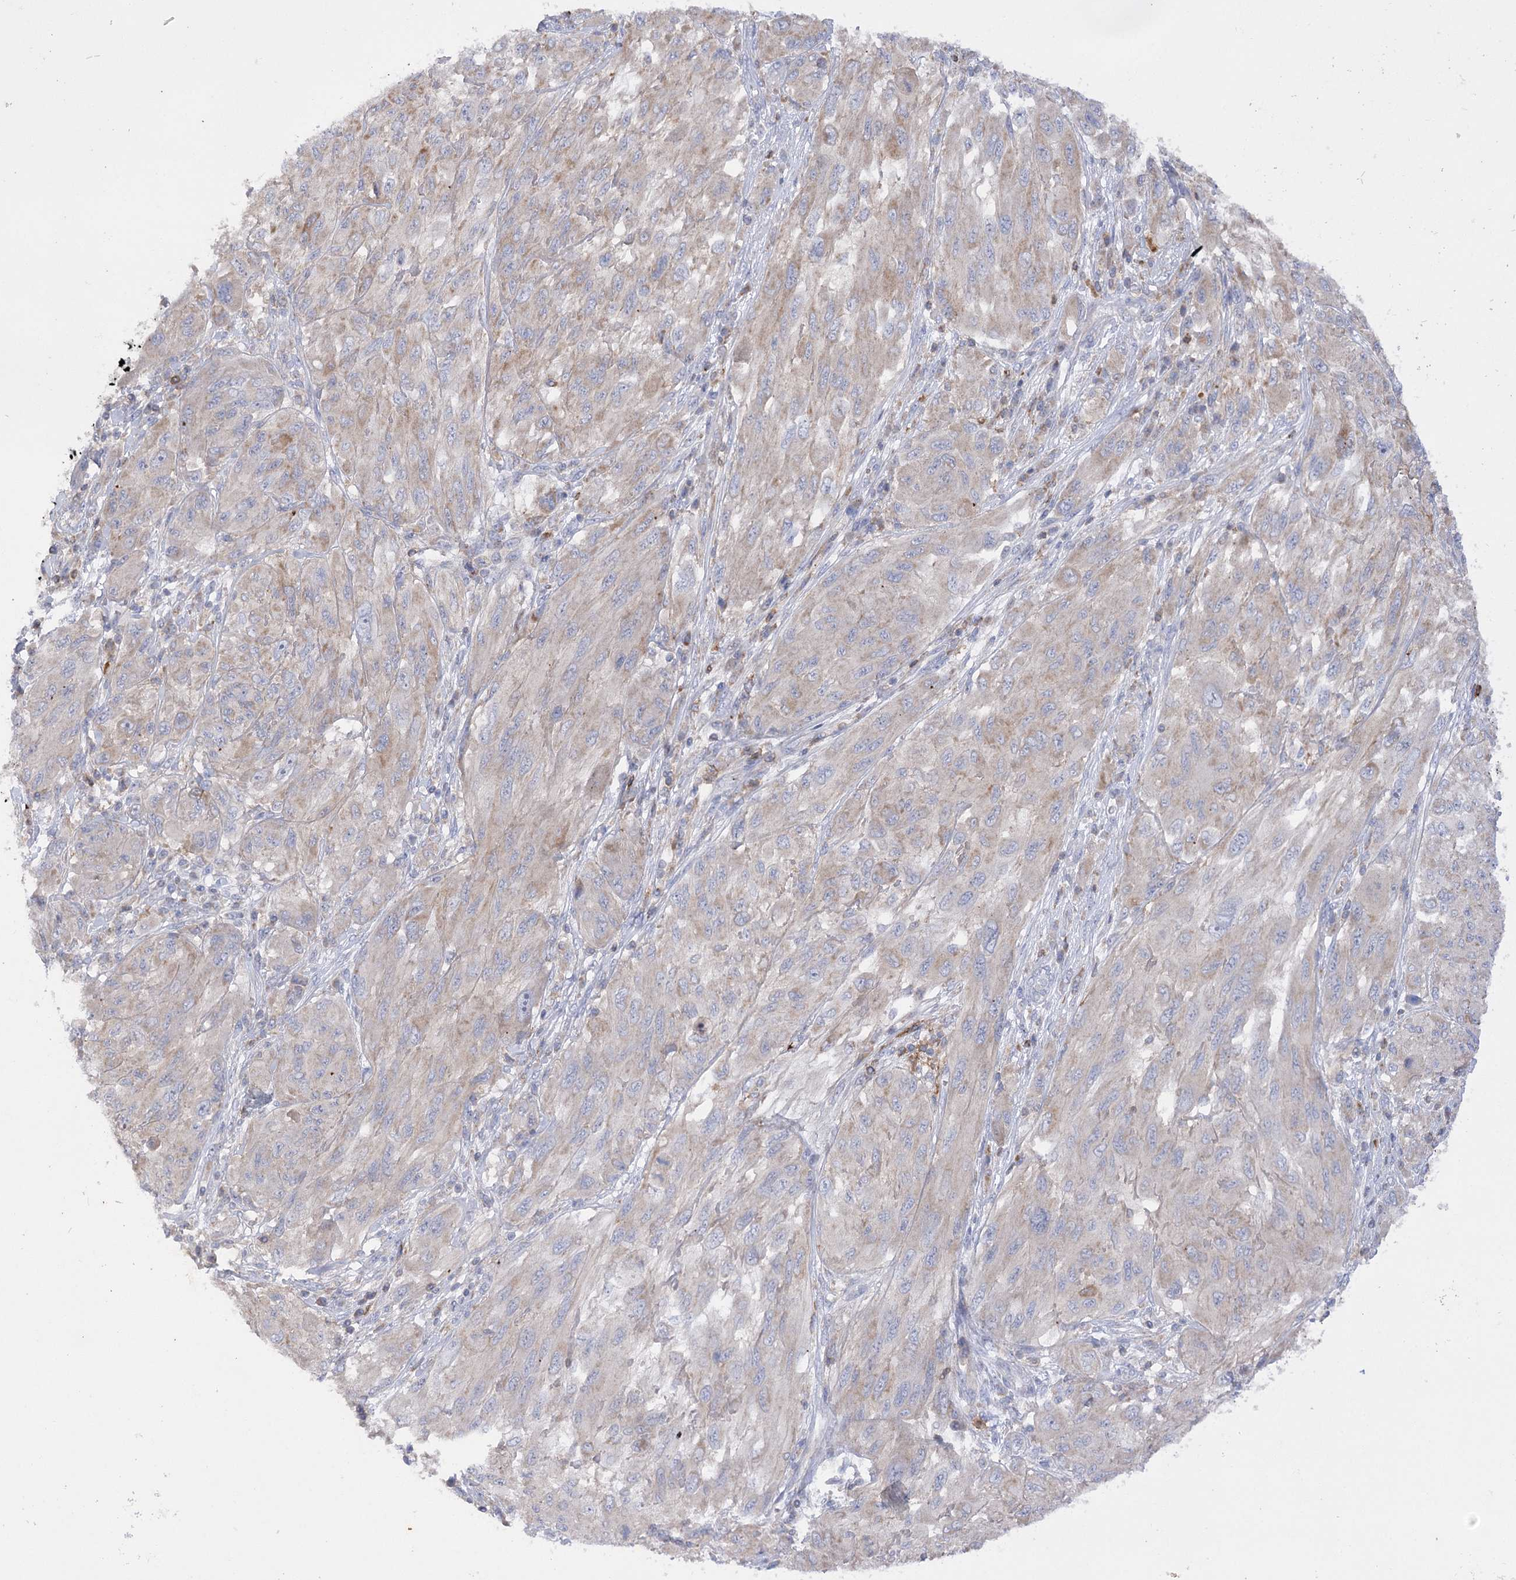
{"staining": {"intensity": "weak", "quantity": ">75%", "location": "cytoplasmic/membranous"}, "tissue": "melanoma", "cell_type": "Tumor cells", "image_type": "cancer", "snomed": [{"axis": "morphology", "description": "Malignant melanoma, NOS"}, {"axis": "topography", "description": "Skin"}], "caption": "Immunohistochemical staining of melanoma displays low levels of weak cytoplasmic/membranous staining in approximately >75% of tumor cells. Nuclei are stained in blue.", "gene": "COX15", "patient": {"sex": "female", "age": 91}}